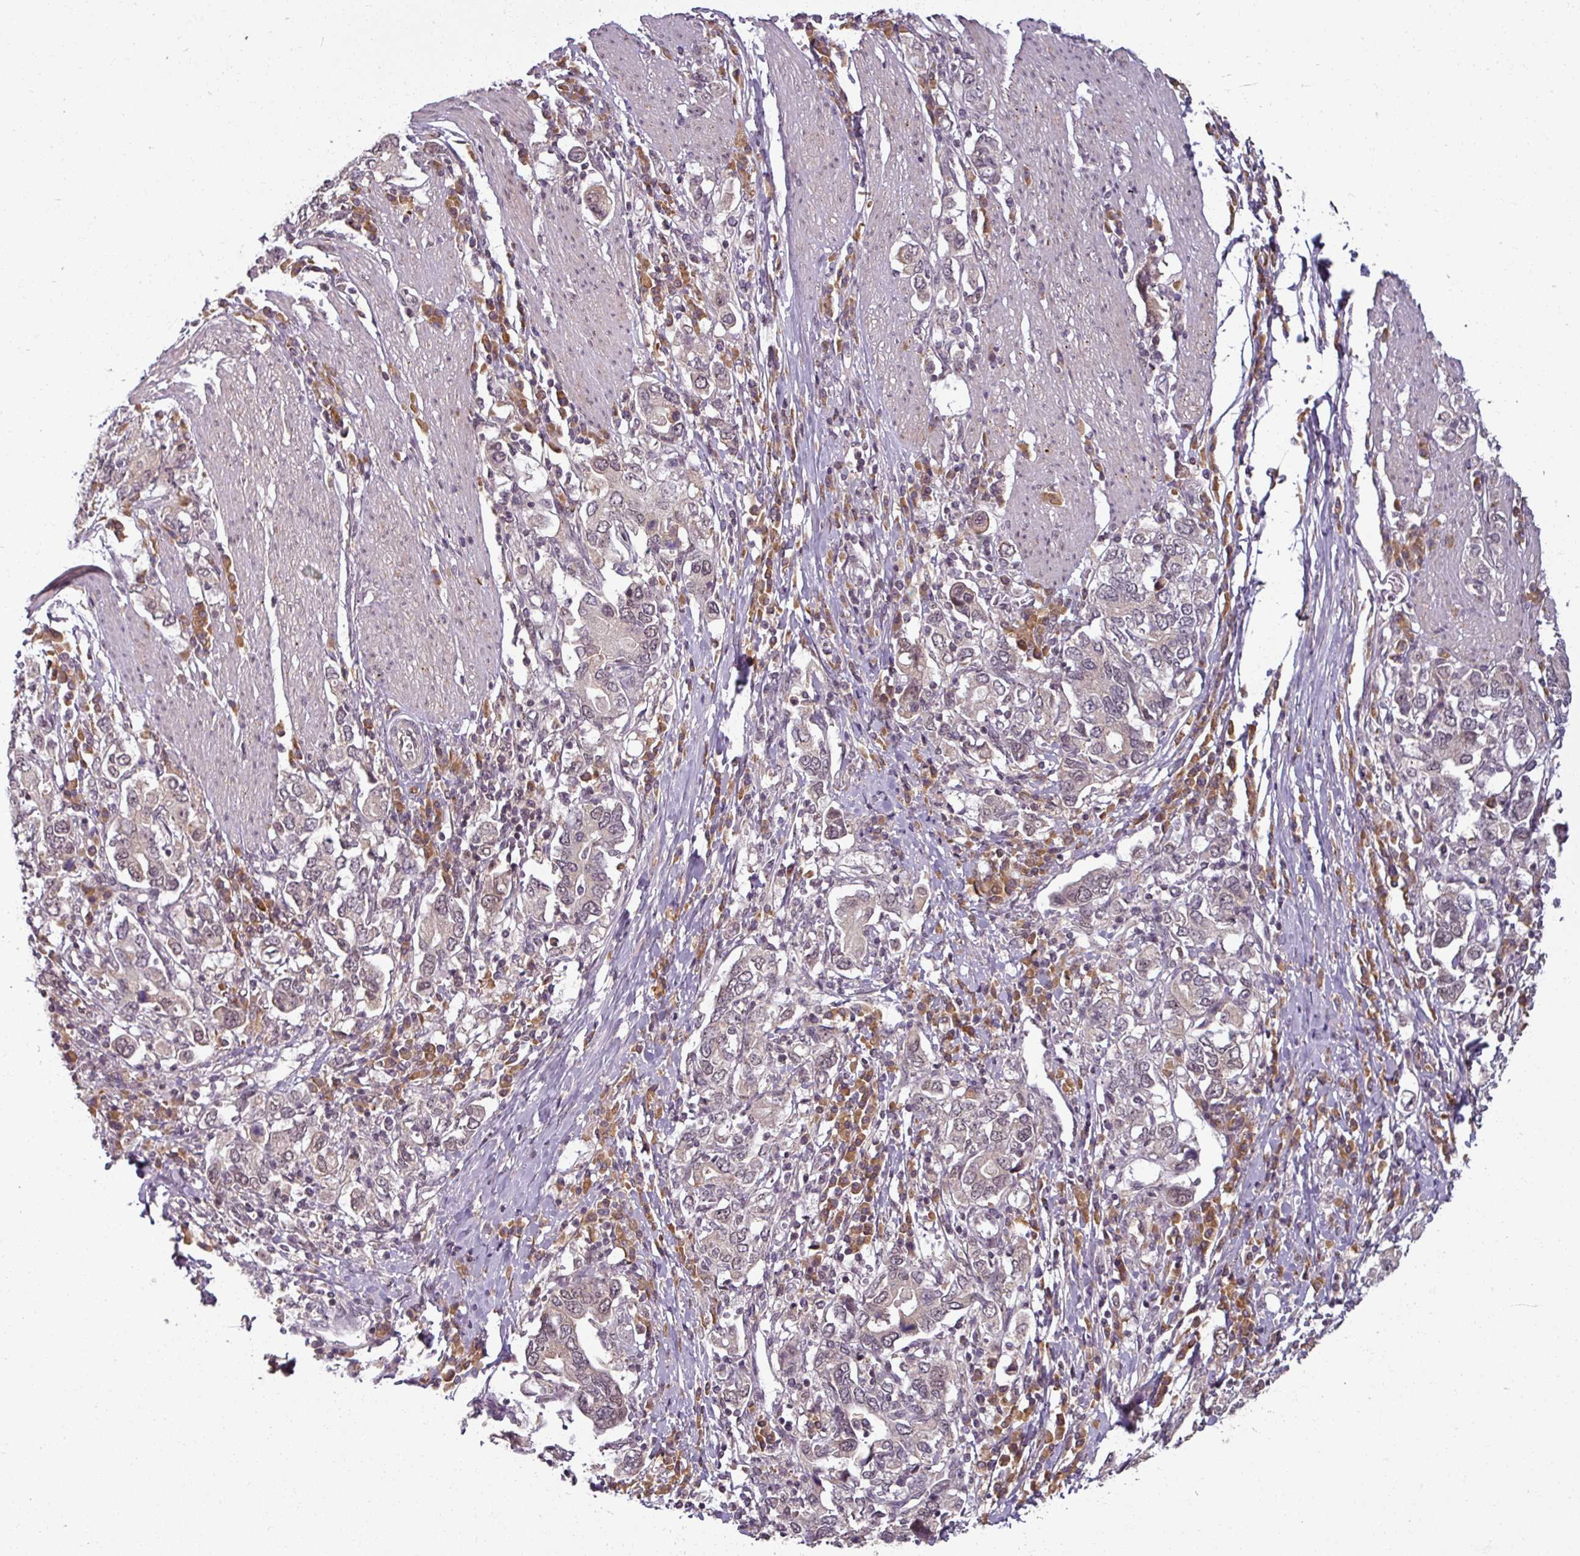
{"staining": {"intensity": "negative", "quantity": "none", "location": "none"}, "tissue": "stomach cancer", "cell_type": "Tumor cells", "image_type": "cancer", "snomed": [{"axis": "morphology", "description": "Adenocarcinoma, NOS"}, {"axis": "topography", "description": "Stomach, upper"}, {"axis": "topography", "description": "Stomach"}], "caption": "This is a micrograph of immunohistochemistry (IHC) staining of stomach adenocarcinoma, which shows no expression in tumor cells.", "gene": "POLR2G", "patient": {"sex": "male", "age": 62}}